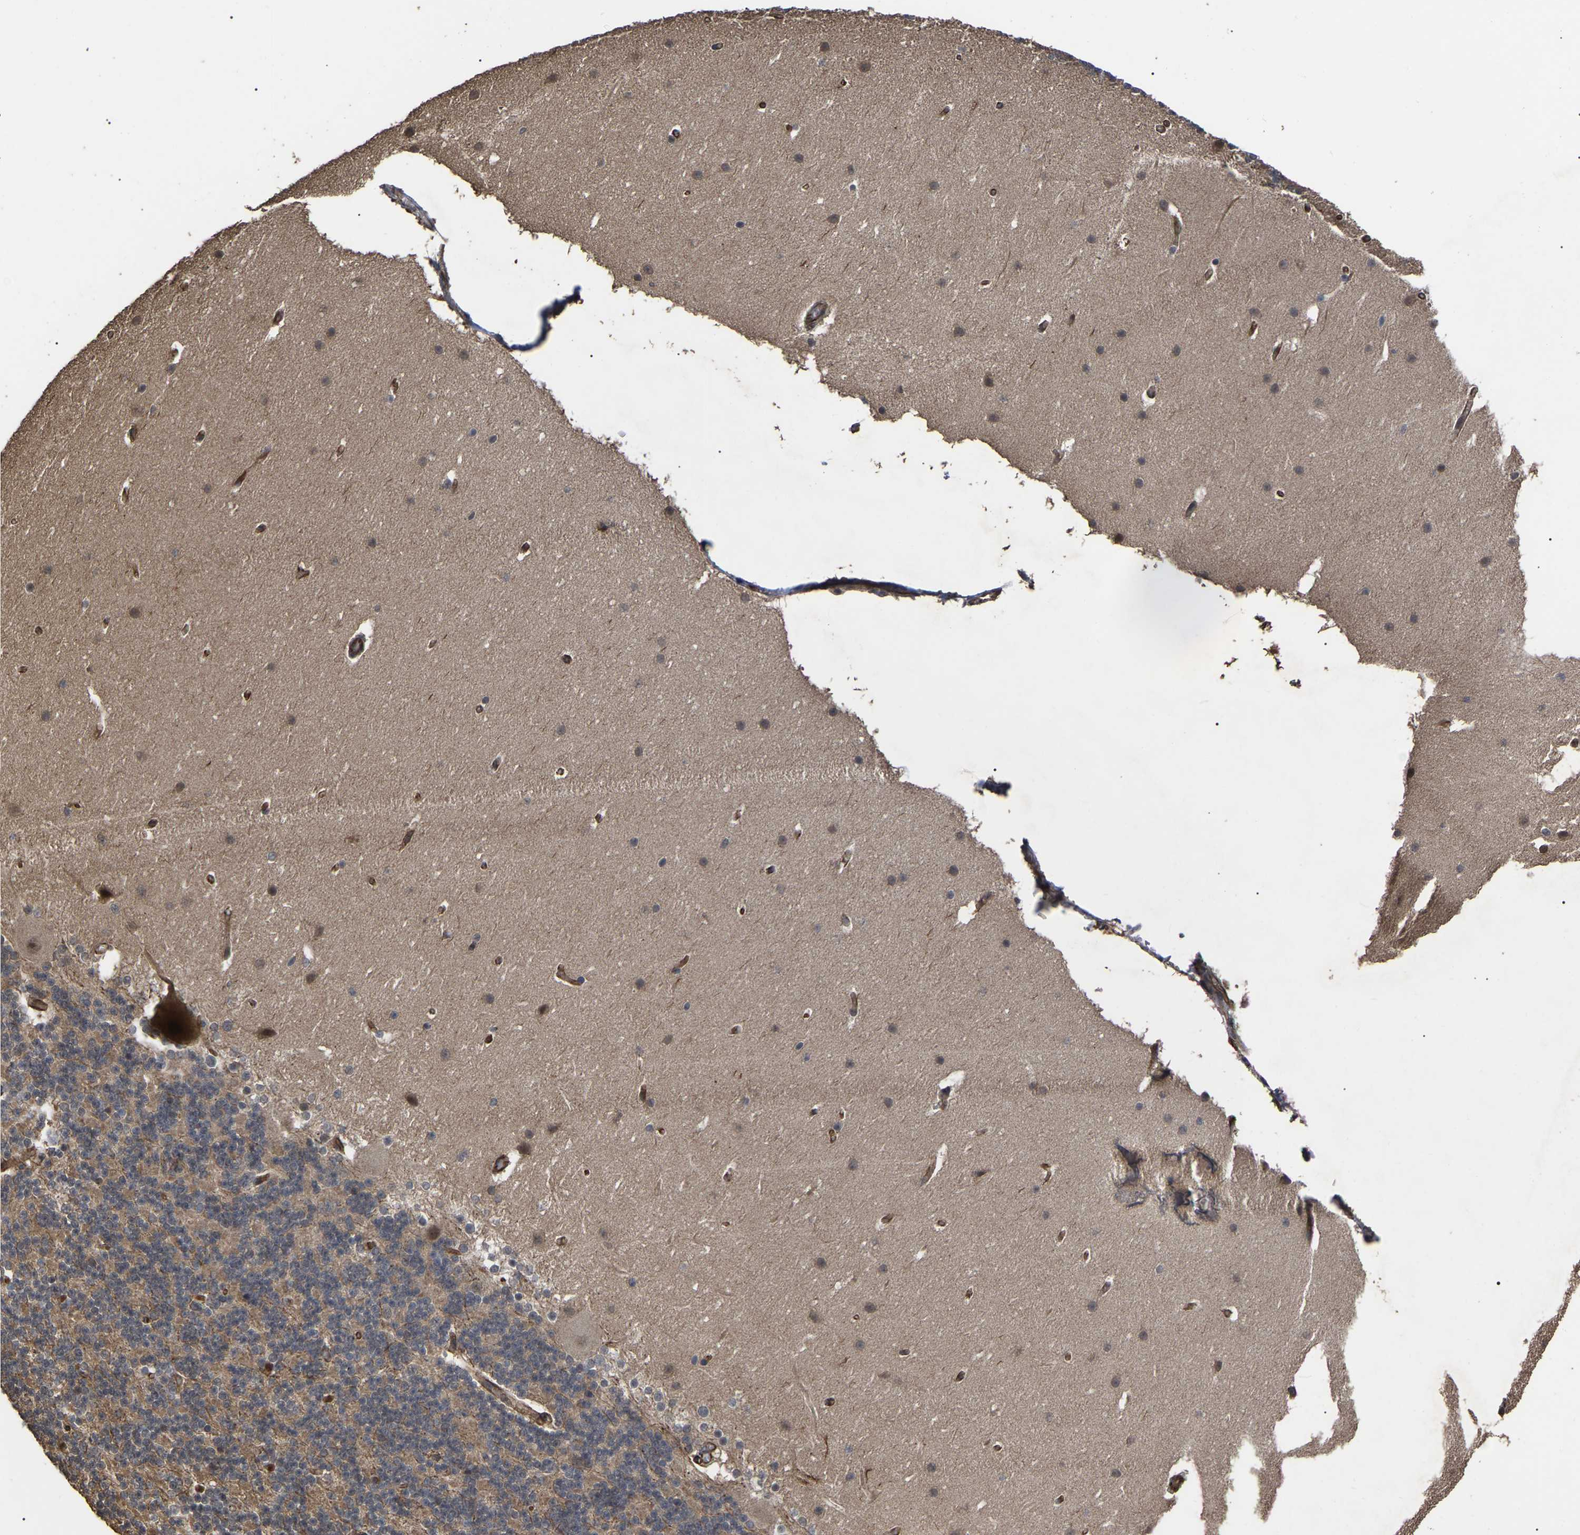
{"staining": {"intensity": "moderate", "quantity": ">75%", "location": "cytoplasmic/membranous"}, "tissue": "cerebellum", "cell_type": "Cells in granular layer", "image_type": "normal", "snomed": [{"axis": "morphology", "description": "Normal tissue, NOS"}, {"axis": "topography", "description": "Cerebellum"}], "caption": "Human cerebellum stained for a protein (brown) demonstrates moderate cytoplasmic/membranous positive positivity in approximately >75% of cells in granular layer.", "gene": "FAM161B", "patient": {"sex": "female", "age": 19}}